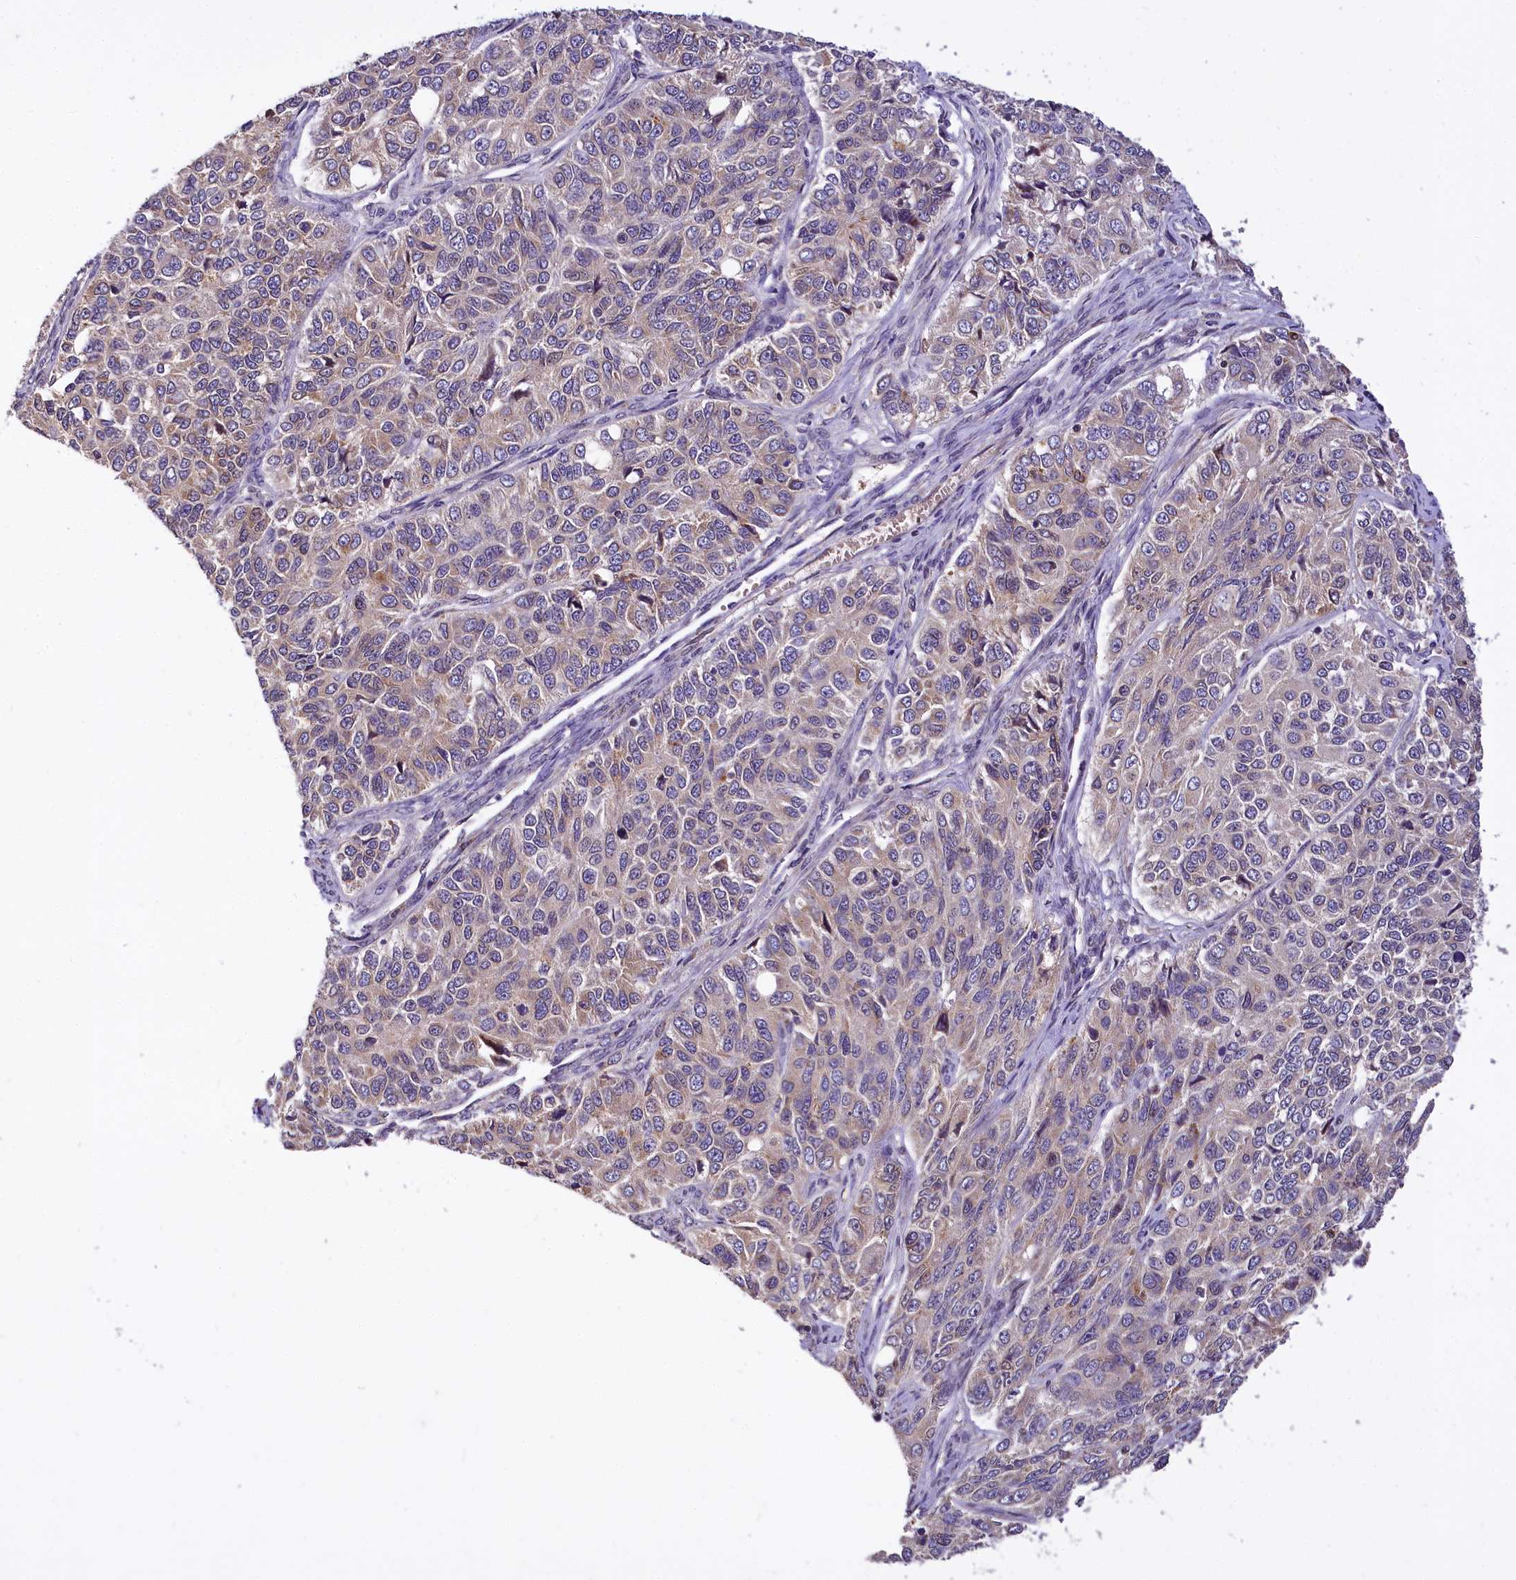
{"staining": {"intensity": "weak", "quantity": "25%-75%", "location": "cytoplasmic/membranous"}, "tissue": "ovarian cancer", "cell_type": "Tumor cells", "image_type": "cancer", "snomed": [{"axis": "morphology", "description": "Carcinoma, endometroid"}, {"axis": "topography", "description": "Ovary"}], "caption": "High-magnification brightfield microscopy of ovarian endometroid carcinoma stained with DAB (brown) and counterstained with hematoxylin (blue). tumor cells exhibit weak cytoplasmic/membranous positivity is identified in approximately25%-75% of cells.", "gene": "SUPV3L1", "patient": {"sex": "female", "age": 51}}